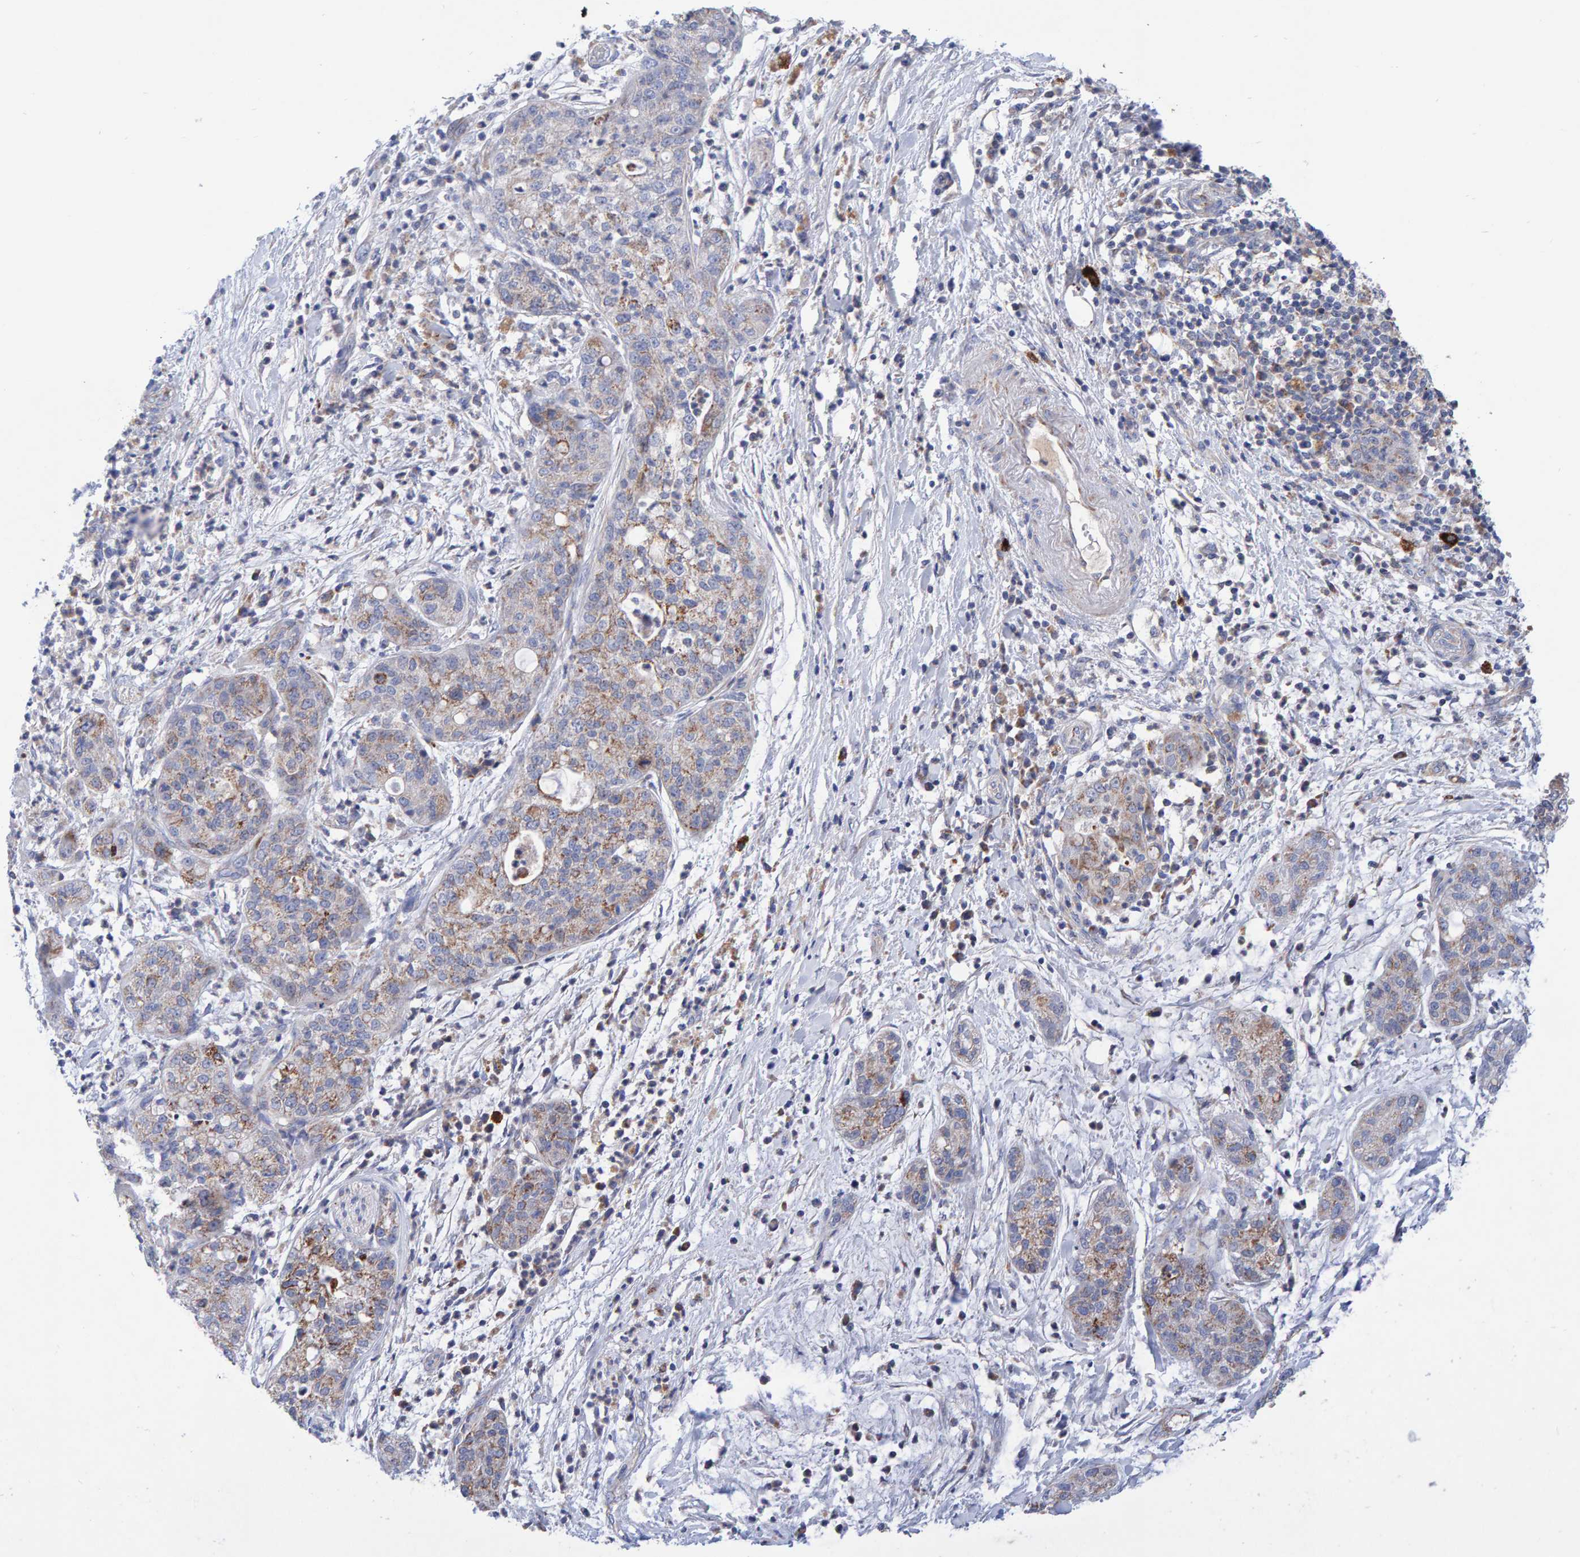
{"staining": {"intensity": "moderate", "quantity": "<25%", "location": "cytoplasmic/membranous"}, "tissue": "pancreatic cancer", "cell_type": "Tumor cells", "image_type": "cancer", "snomed": [{"axis": "morphology", "description": "Adenocarcinoma, NOS"}, {"axis": "topography", "description": "Pancreas"}], "caption": "The immunohistochemical stain labels moderate cytoplasmic/membranous positivity in tumor cells of pancreatic cancer tissue.", "gene": "EFR3A", "patient": {"sex": "female", "age": 78}}